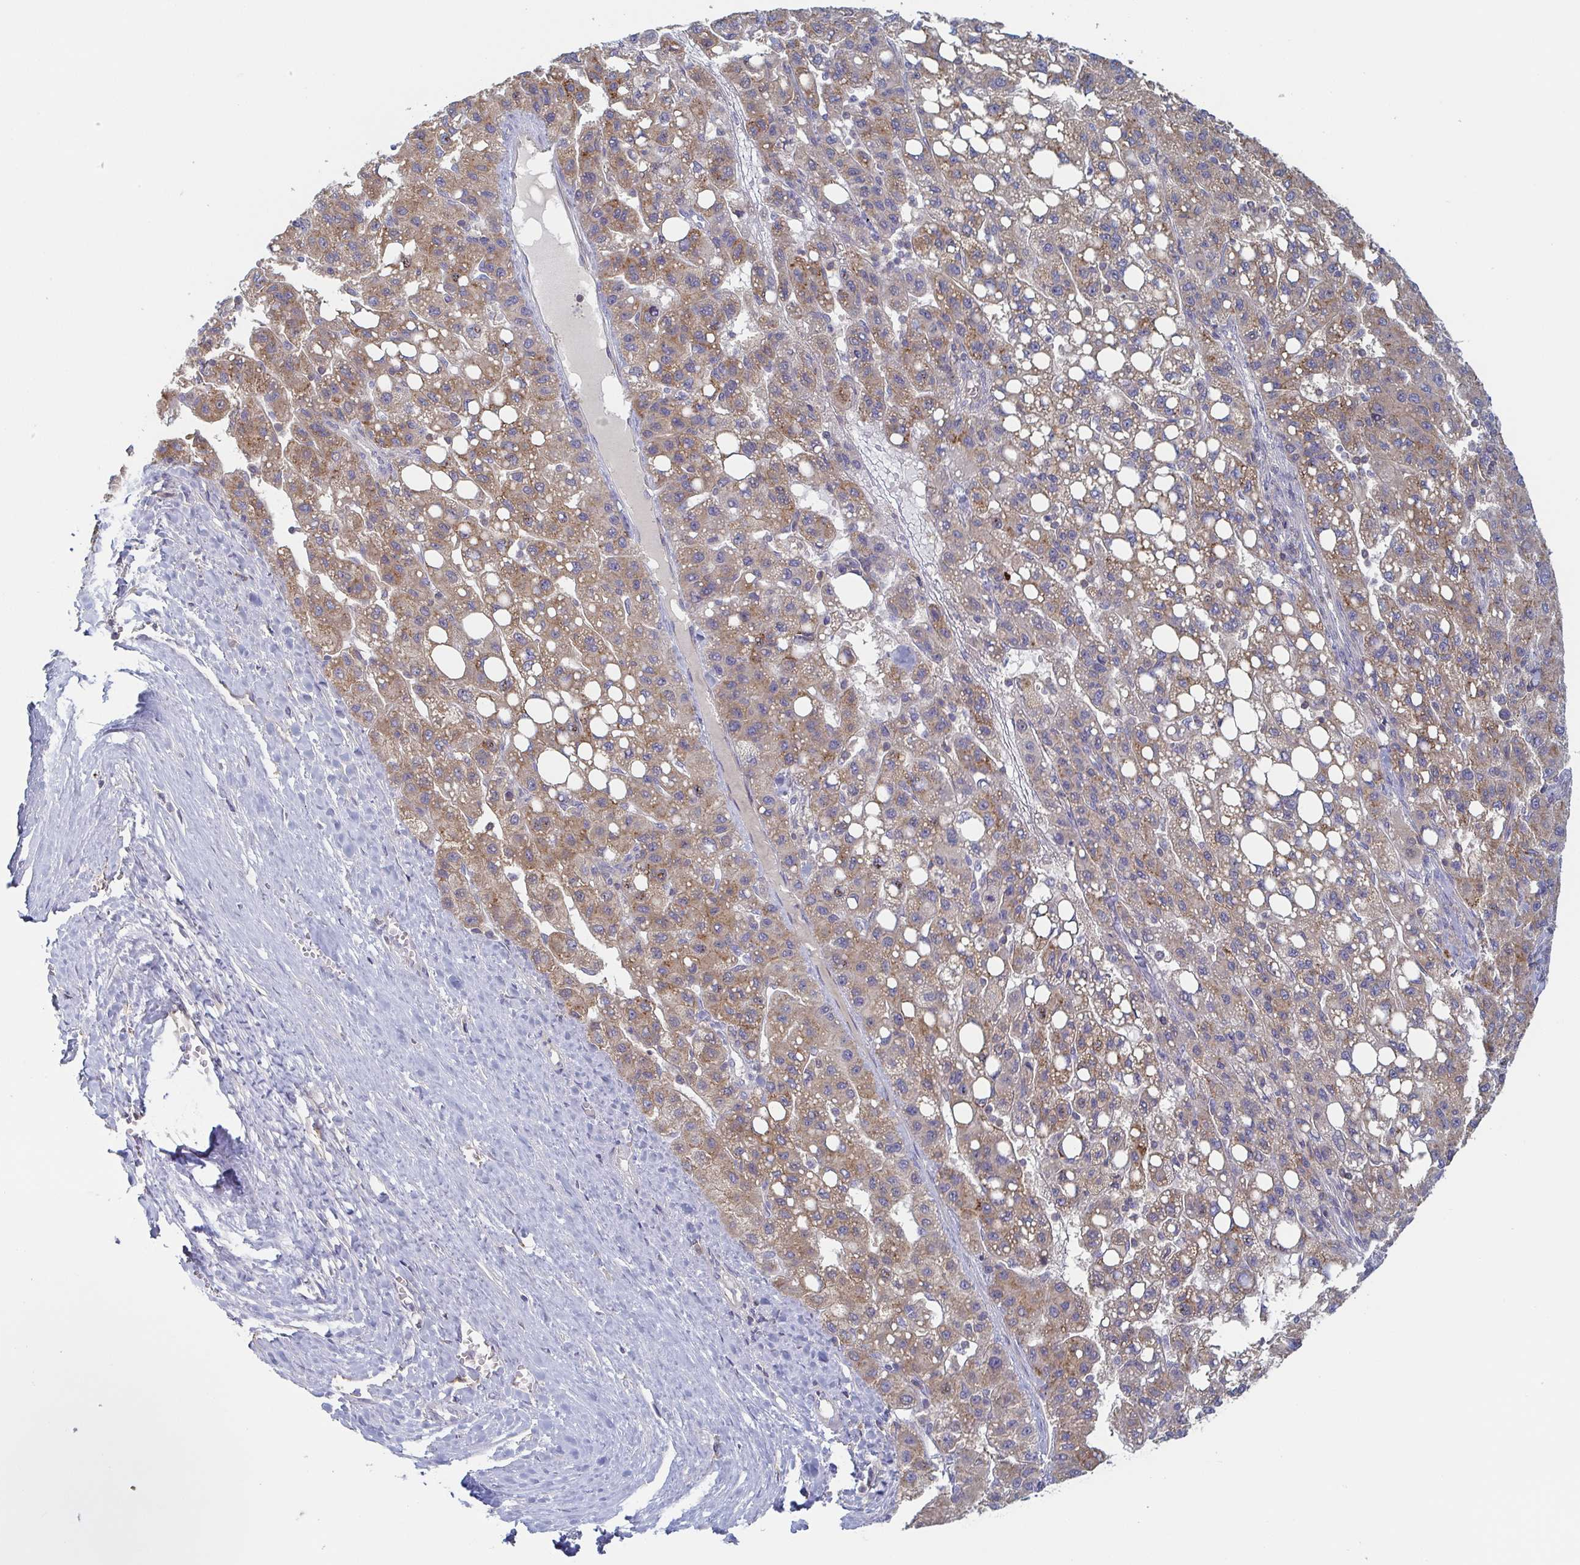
{"staining": {"intensity": "moderate", "quantity": ">75%", "location": "cytoplasmic/membranous"}, "tissue": "liver cancer", "cell_type": "Tumor cells", "image_type": "cancer", "snomed": [{"axis": "morphology", "description": "Carcinoma, Hepatocellular, NOS"}, {"axis": "topography", "description": "Liver"}], "caption": "Immunohistochemistry of human liver hepatocellular carcinoma reveals medium levels of moderate cytoplasmic/membranous staining in about >75% of tumor cells. The staining is performed using DAB (3,3'-diaminobenzidine) brown chromogen to label protein expression. The nuclei are counter-stained blue using hematoxylin.", "gene": "TUFT1", "patient": {"sex": "female", "age": 82}}